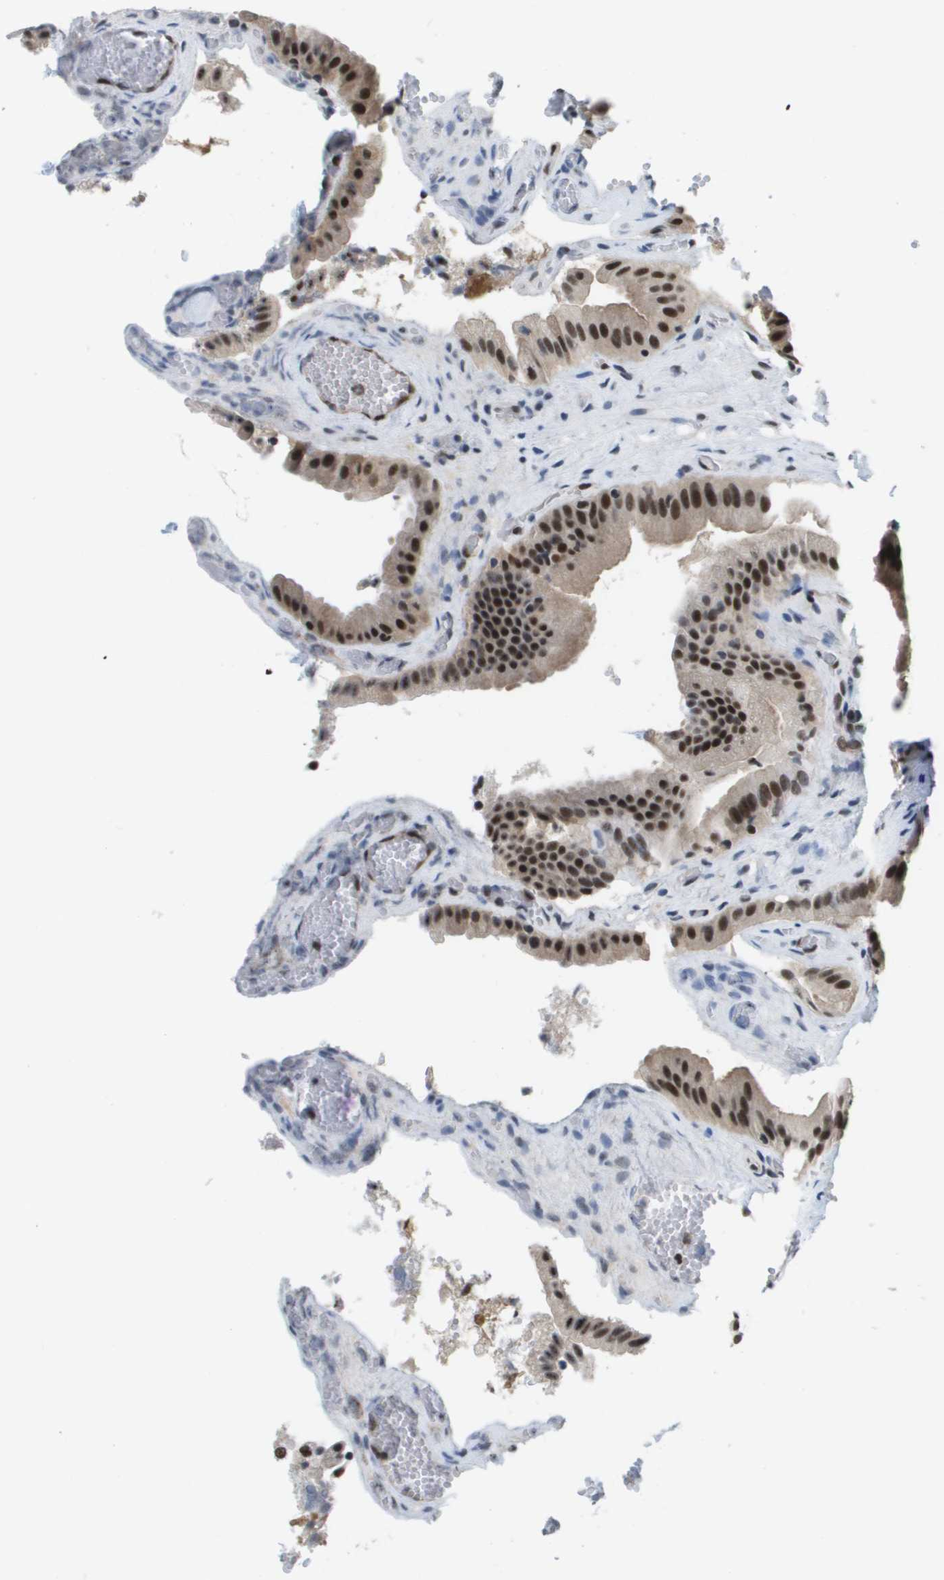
{"staining": {"intensity": "strong", "quantity": ">75%", "location": "nuclear"}, "tissue": "gallbladder", "cell_type": "Glandular cells", "image_type": "normal", "snomed": [{"axis": "morphology", "description": "Normal tissue, NOS"}, {"axis": "topography", "description": "Gallbladder"}], "caption": "This image exhibits immunohistochemistry staining of unremarkable gallbladder, with high strong nuclear staining in approximately >75% of glandular cells.", "gene": "ISY1", "patient": {"sex": "male", "age": 49}}